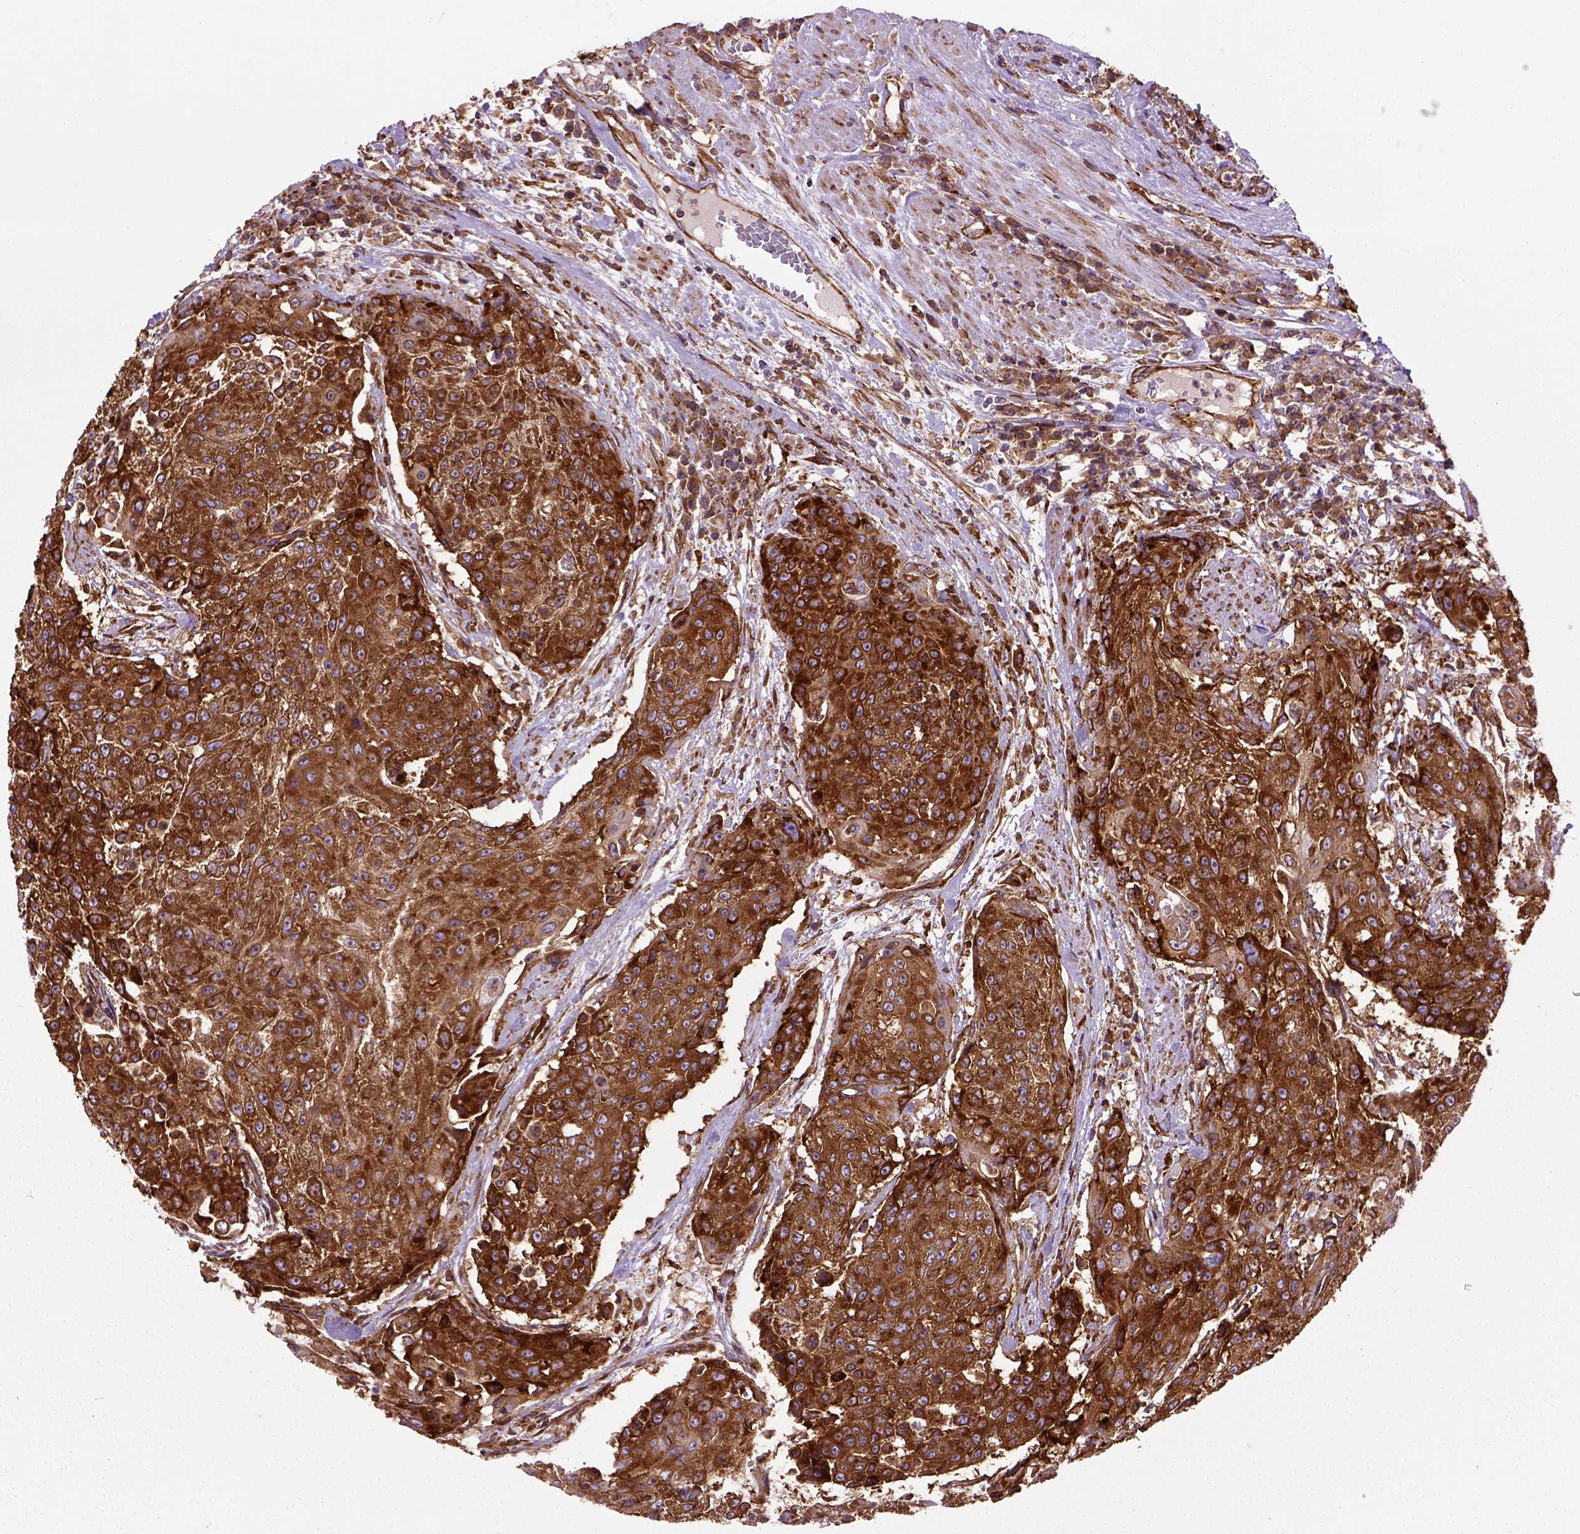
{"staining": {"intensity": "strong", "quantity": ">75%", "location": "cytoplasmic/membranous"}, "tissue": "urothelial cancer", "cell_type": "Tumor cells", "image_type": "cancer", "snomed": [{"axis": "morphology", "description": "Urothelial carcinoma, High grade"}, {"axis": "topography", "description": "Urinary bladder"}], "caption": "The photomicrograph reveals a brown stain indicating the presence of a protein in the cytoplasmic/membranous of tumor cells in high-grade urothelial carcinoma.", "gene": "CAPRIN1", "patient": {"sex": "female", "age": 63}}